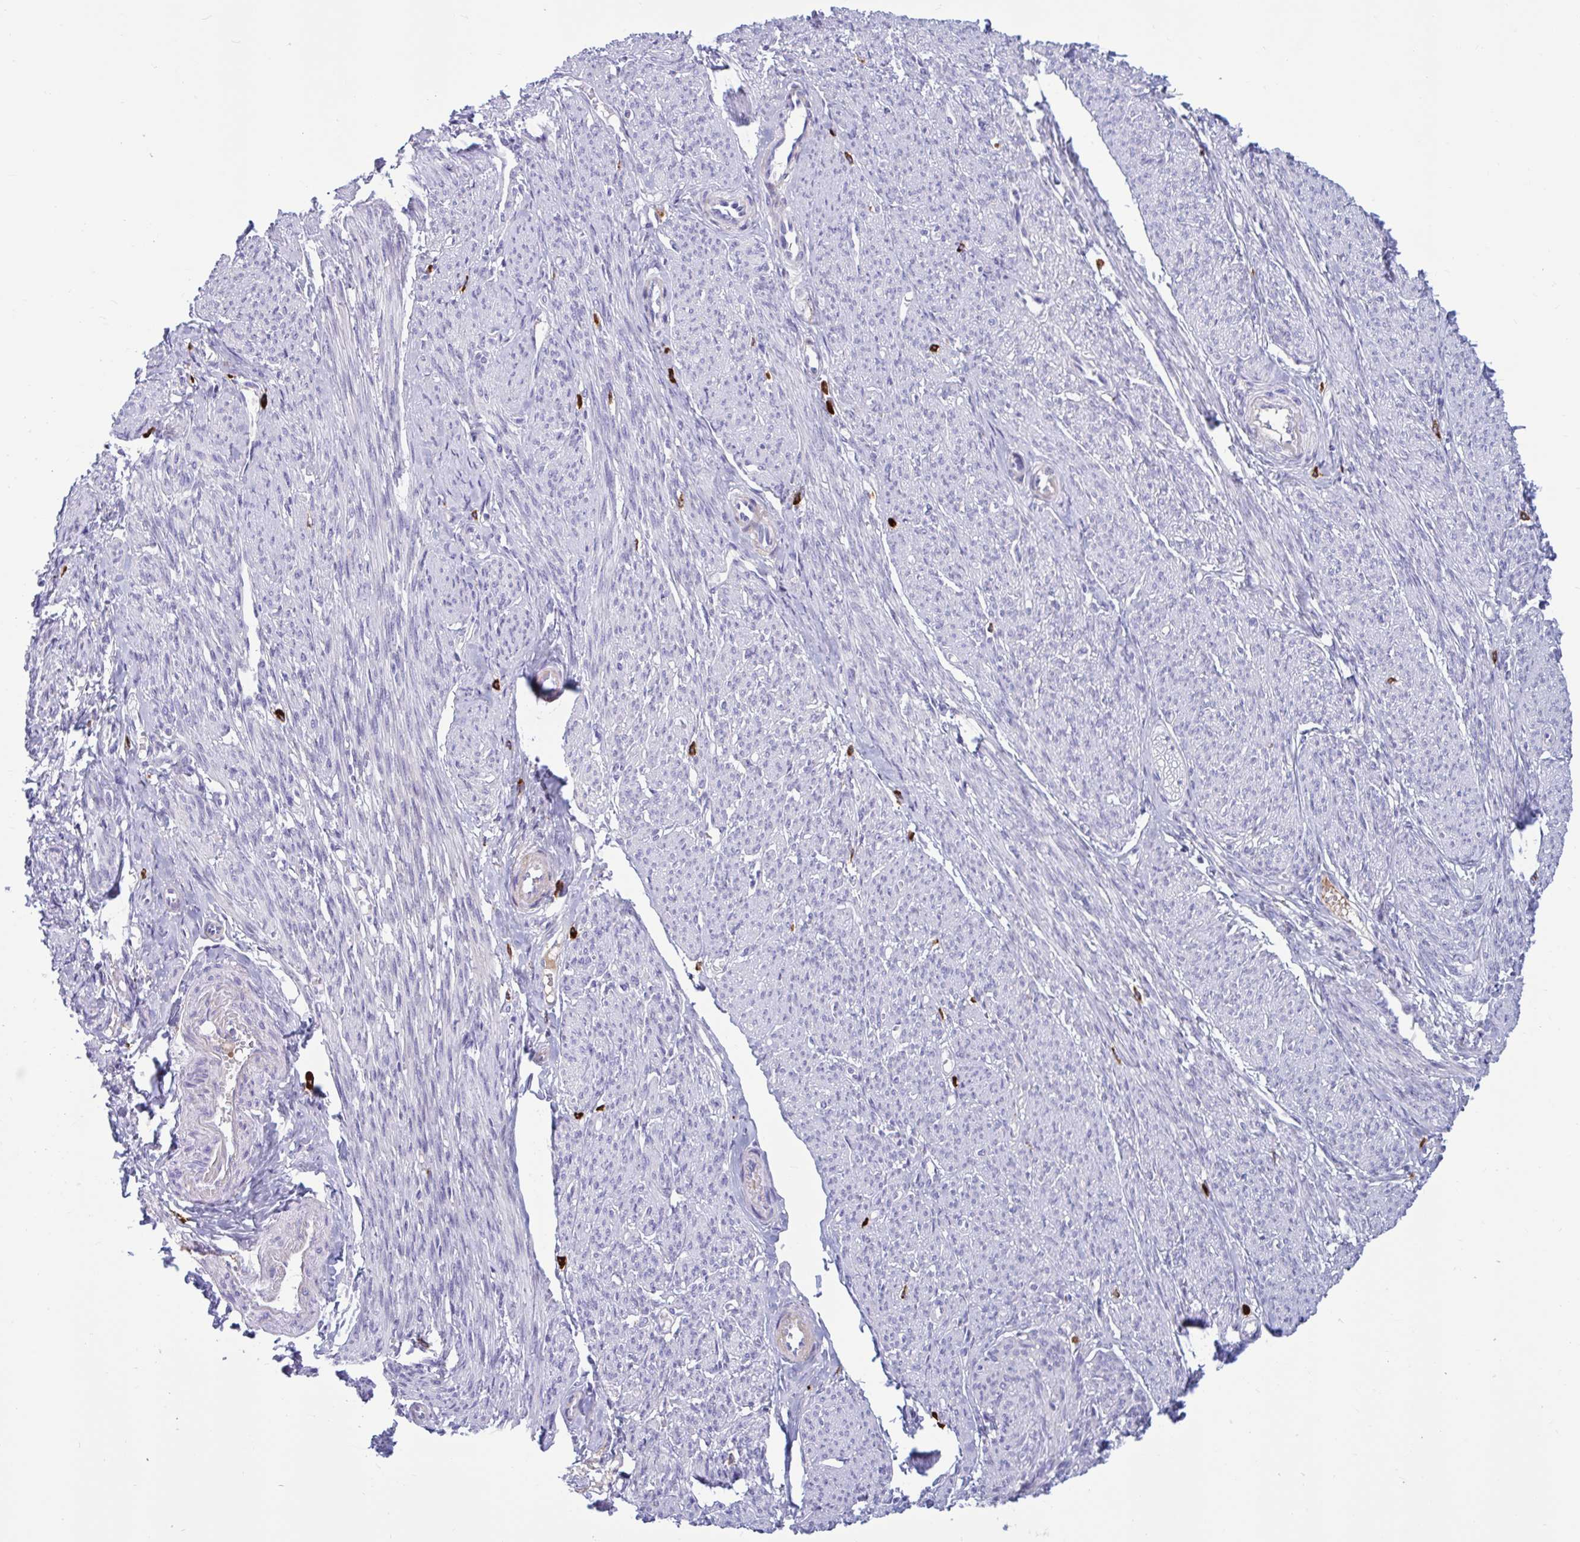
{"staining": {"intensity": "negative", "quantity": "none", "location": "none"}, "tissue": "smooth muscle", "cell_type": "Smooth muscle cells", "image_type": "normal", "snomed": [{"axis": "morphology", "description": "Normal tissue, NOS"}, {"axis": "topography", "description": "Smooth muscle"}], "caption": "IHC of benign smooth muscle displays no staining in smooth muscle cells. (DAB (3,3'-diaminobenzidine) IHC, high magnification).", "gene": "FAM219B", "patient": {"sex": "female", "age": 65}}